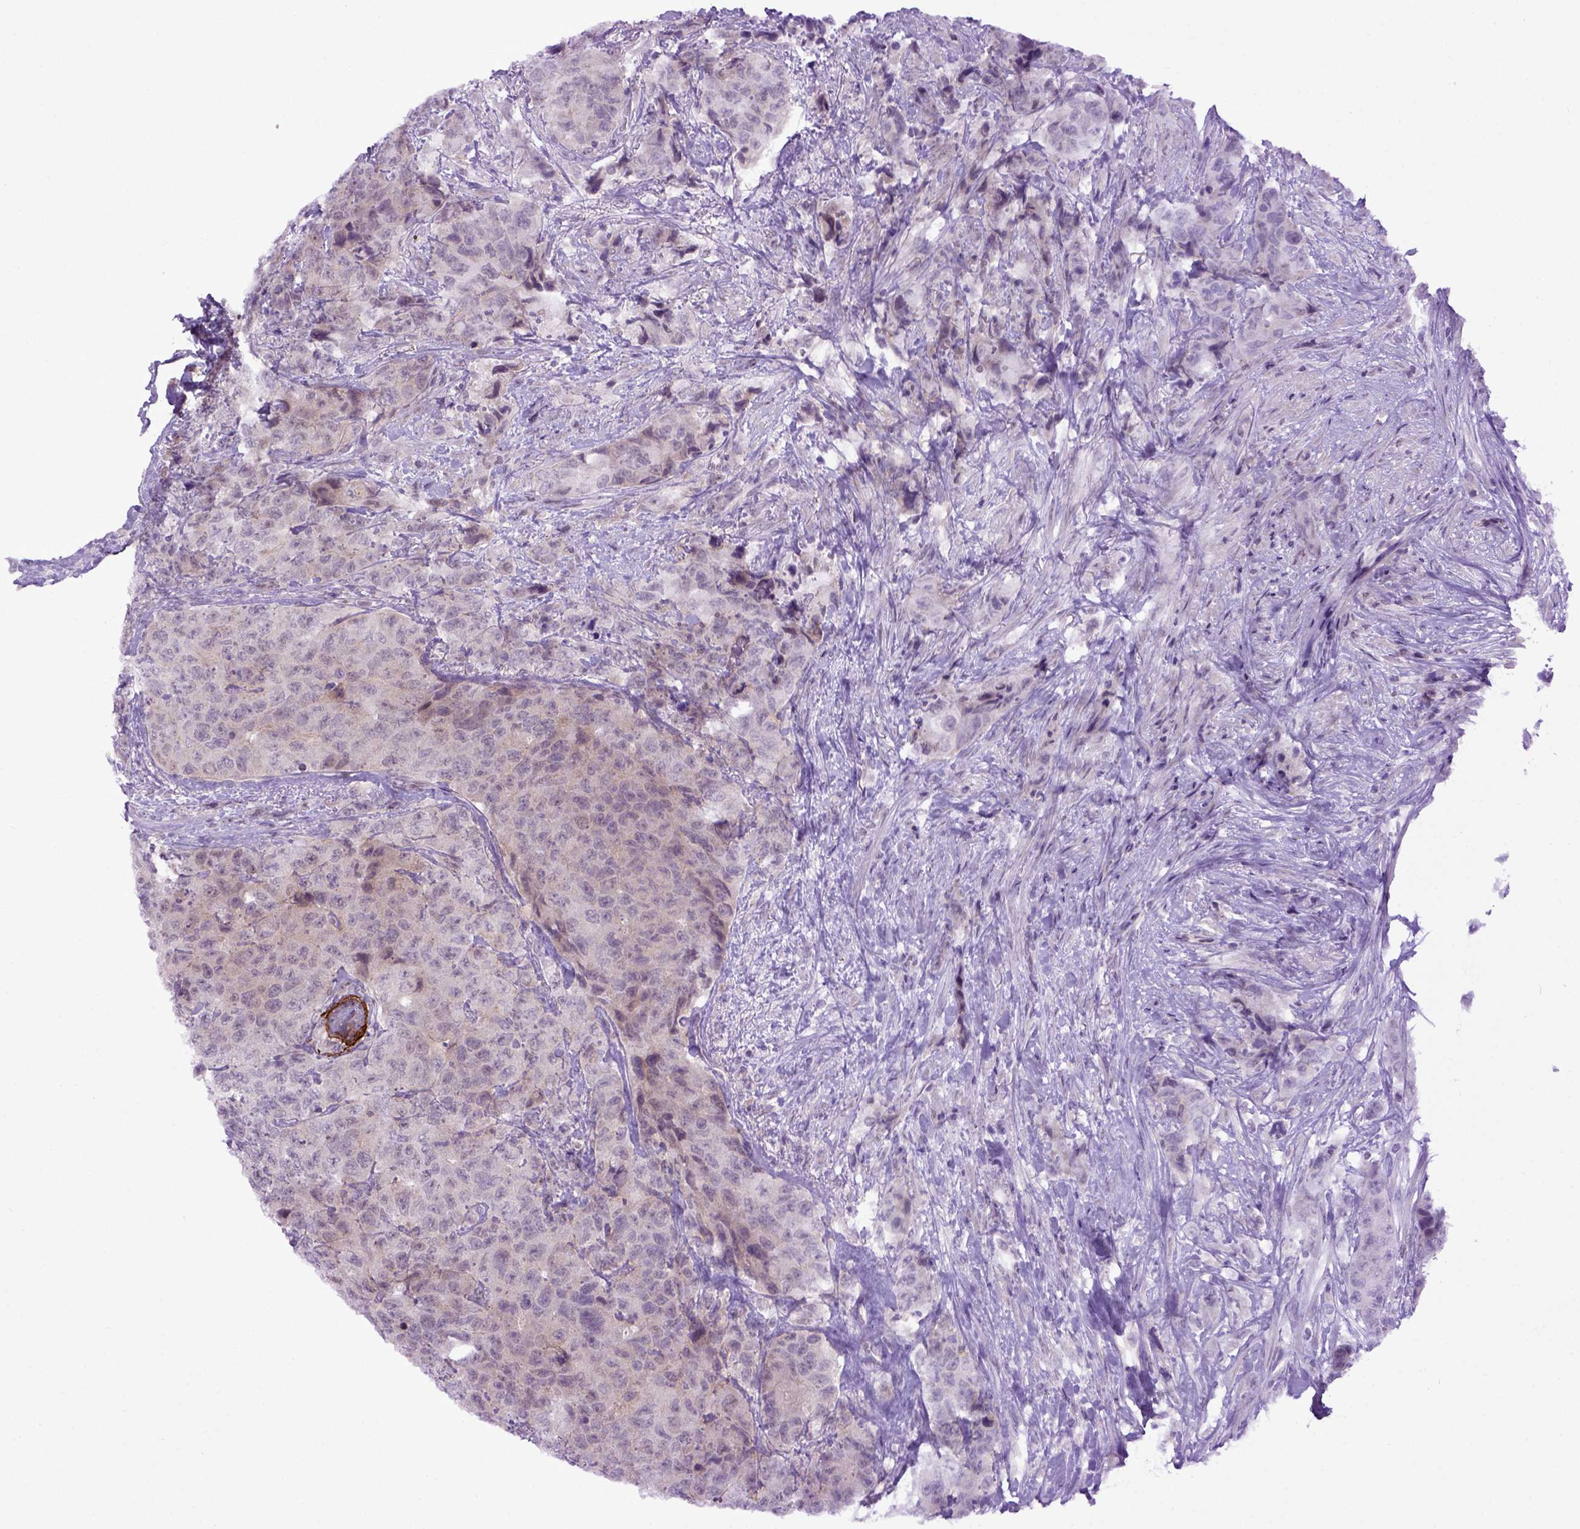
{"staining": {"intensity": "negative", "quantity": "none", "location": "none"}, "tissue": "urothelial cancer", "cell_type": "Tumor cells", "image_type": "cancer", "snomed": [{"axis": "morphology", "description": "Urothelial carcinoma, High grade"}, {"axis": "topography", "description": "Urinary bladder"}], "caption": "Urothelial cancer was stained to show a protein in brown. There is no significant expression in tumor cells.", "gene": "EMILIN3", "patient": {"sex": "female", "age": 78}}